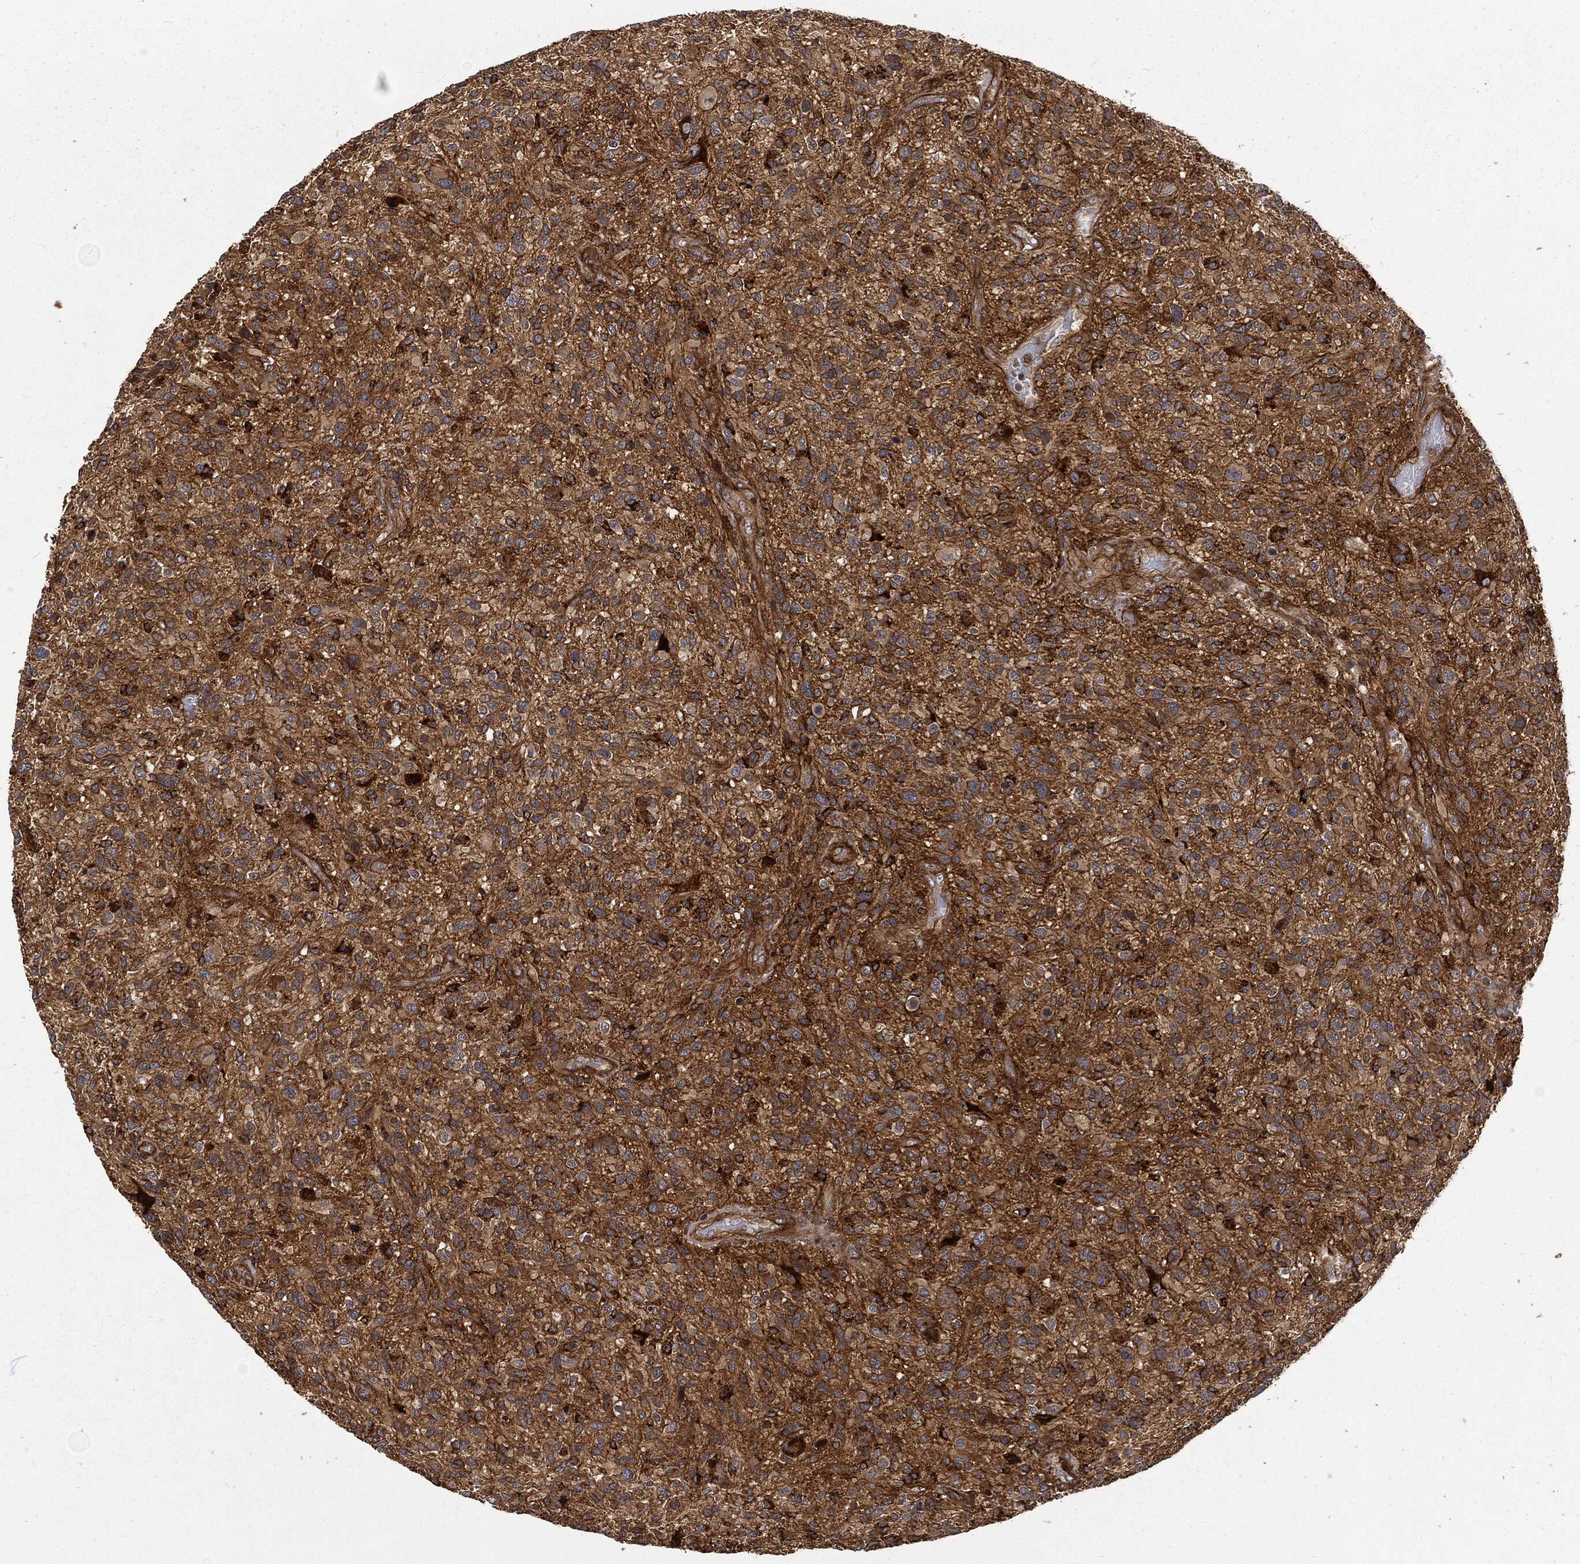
{"staining": {"intensity": "strong", "quantity": ">75%", "location": "cytoplasmic/membranous"}, "tissue": "glioma", "cell_type": "Tumor cells", "image_type": "cancer", "snomed": [{"axis": "morphology", "description": "Glioma, malignant, High grade"}, {"axis": "topography", "description": "Brain"}], "caption": "Strong cytoplasmic/membranous expression for a protein is present in approximately >75% of tumor cells of glioma using immunohistochemistry (IHC).", "gene": "RFTN1", "patient": {"sex": "male", "age": 47}}